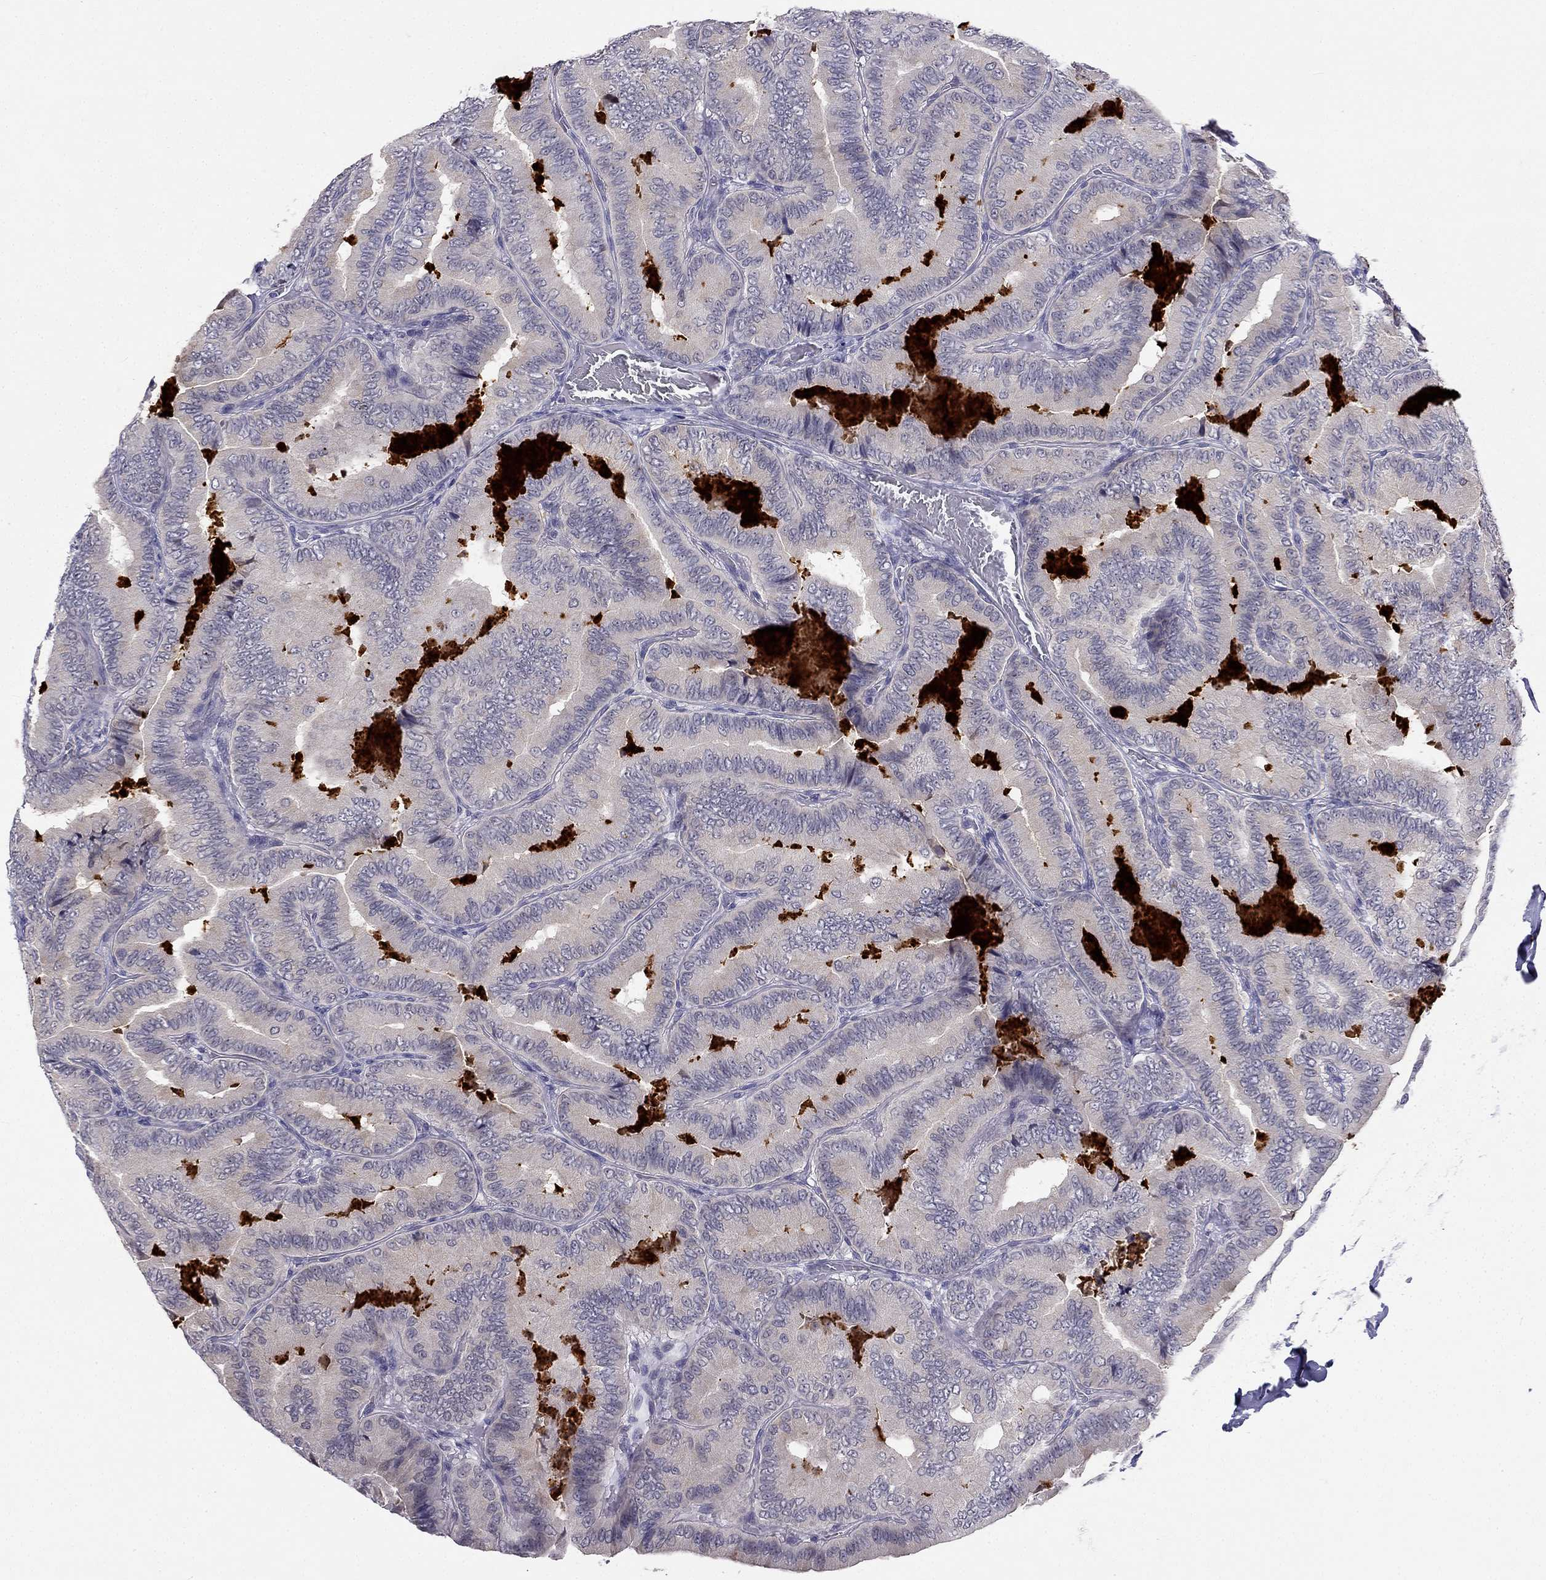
{"staining": {"intensity": "negative", "quantity": "none", "location": "none"}, "tissue": "thyroid cancer", "cell_type": "Tumor cells", "image_type": "cancer", "snomed": [{"axis": "morphology", "description": "Papillary adenocarcinoma, NOS"}, {"axis": "topography", "description": "Thyroid gland"}], "caption": "DAB (3,3'-diaminobenzidine) immunohistochemical staining of thyroid papillary adenocarcinoma demonstrates no significant staining in tumor cells. The staining is performed using DAB brown chromogen with nuclei counter-stained in using hematoxylin.", "gene": "C16orf89", "patient": {"sex": "male", "age": 61}}